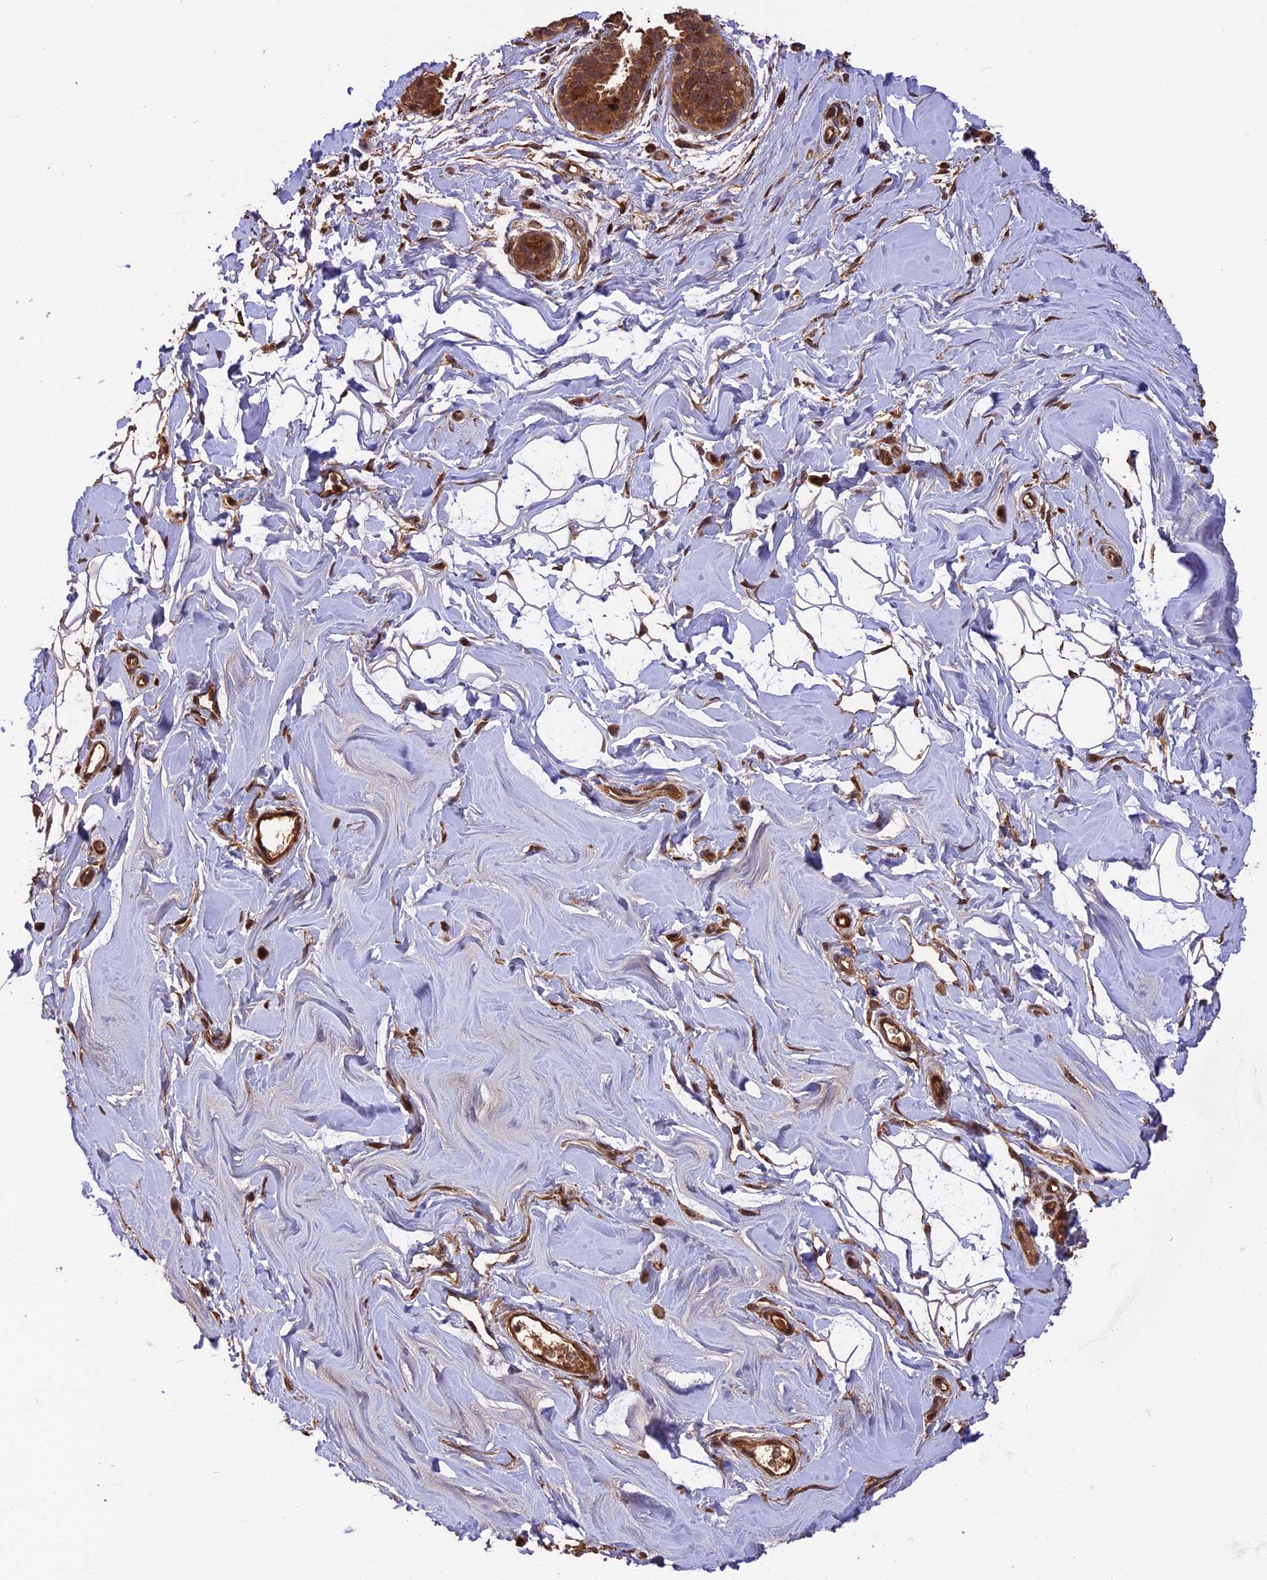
{"staining": {"intensity": "strong", "quantity": ">75%", "location": "cytoplasmic/membranous,nuclear"}, "tissue": "adipose tissue", "cell_type": "Adipocytes", "image_type": "normal", "snomed": [{"axis": "morphology", "description": "Normal tissue, NOS"}, {"axis": "topography", "description": "Breast"}], "caption": "Brown immunohistochemical staining in normal adipose tissue demonstrates strong cytoplasmic/membranous,nuclear expression in about >75% of adipocytes. The protein of interest is shown in brown color, while the nuclei are stained blue.", "gene": "ESCO1", "patient": {"sex": "female", "age": 26}}